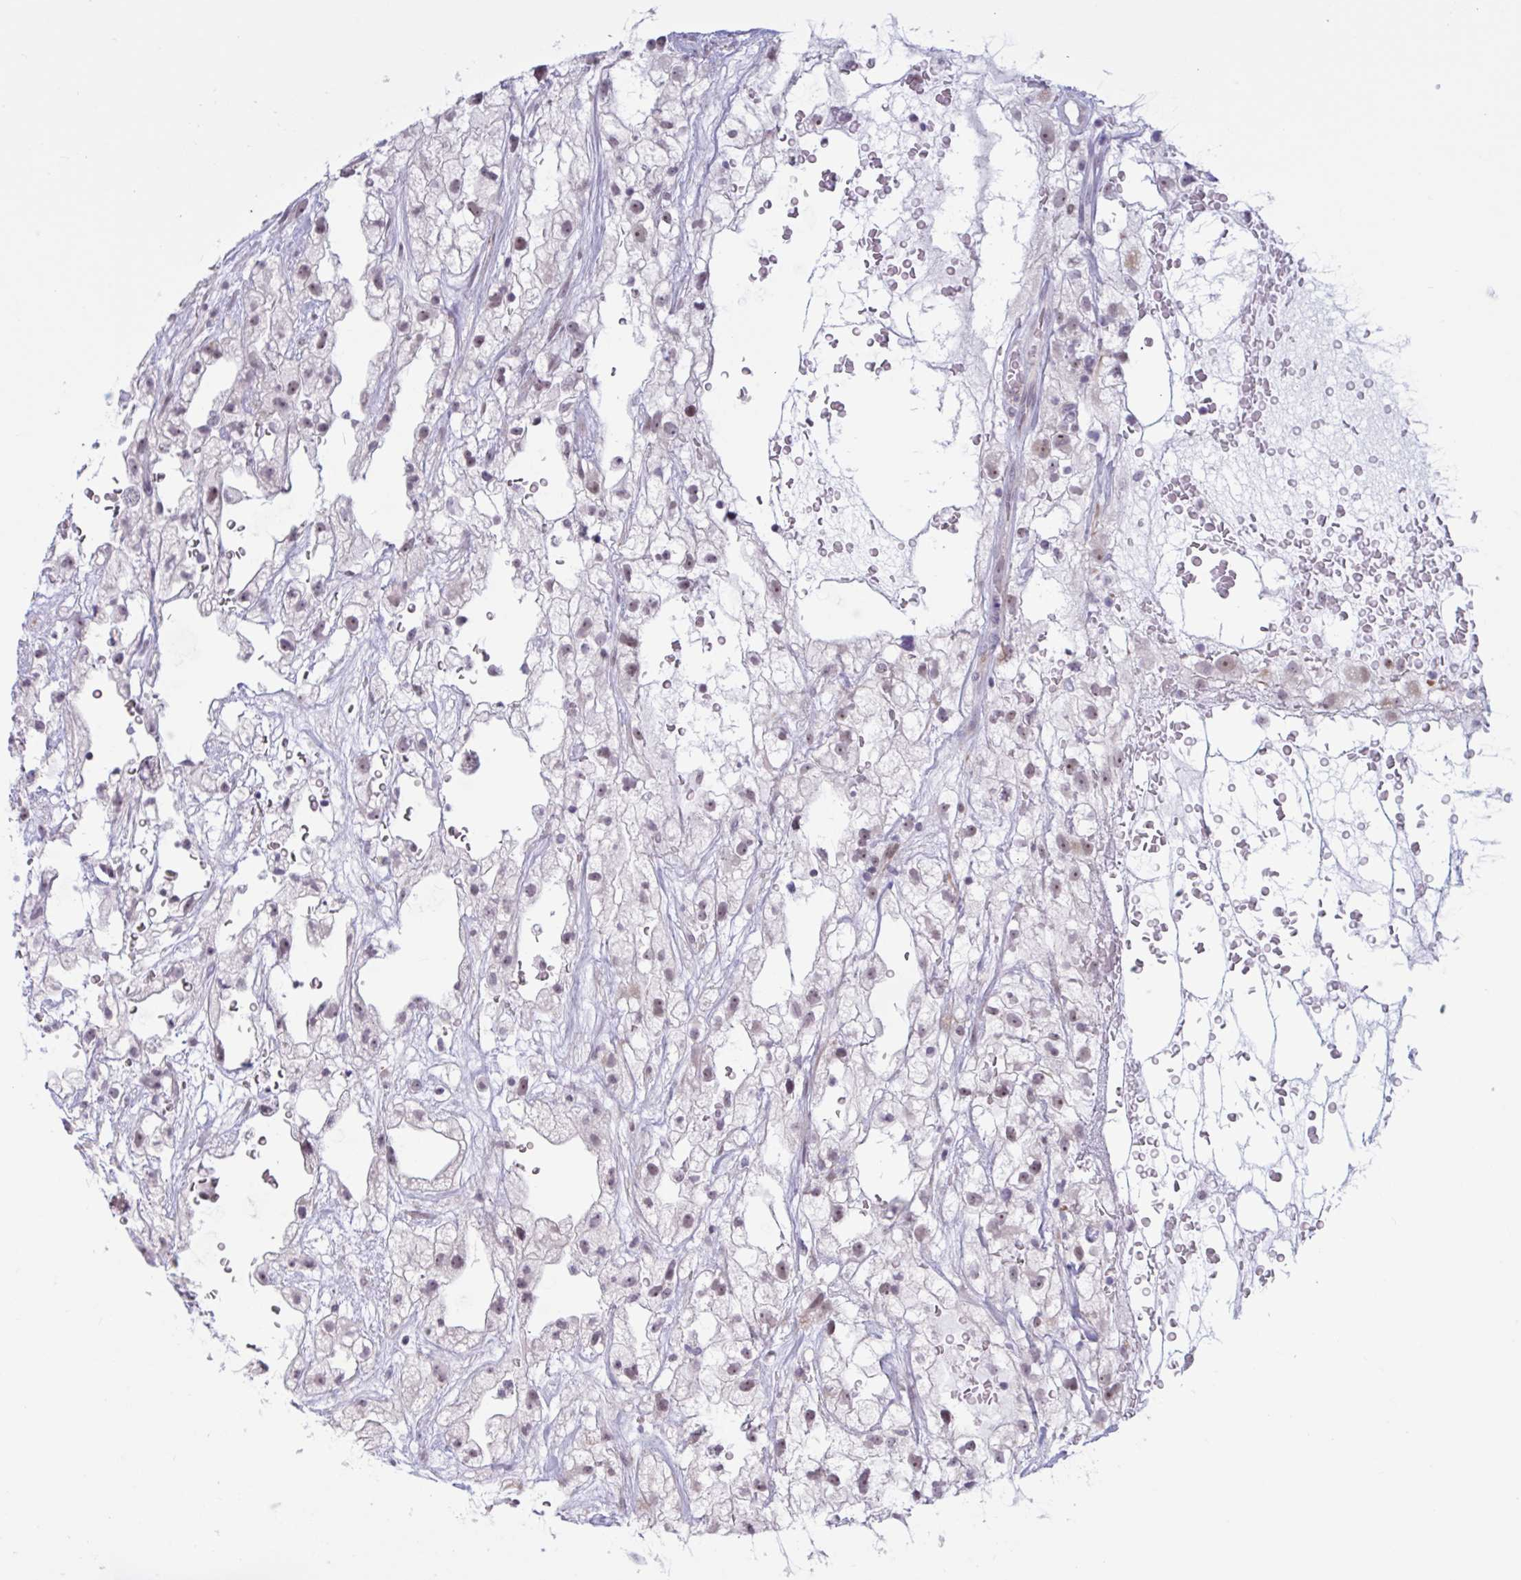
{"staining": {"intensity": "negative", "quantity": "none", "location": "none"}, "tissue": "renal cancer", "cell_type": "Tumor cells", "image_type": "cancer", "snomed": [{"axis": "morphology", "description": "Adenocarcinoma, NOS"}, {"axis": "topography", "description": "Kidney"}], "caption": "Immunohistochemical staining of renal adenocarcinoma exhibits no significant staining in tumor cells.", "gene": "PRMT6", "patient": {"sex": "male", "age": 59}}